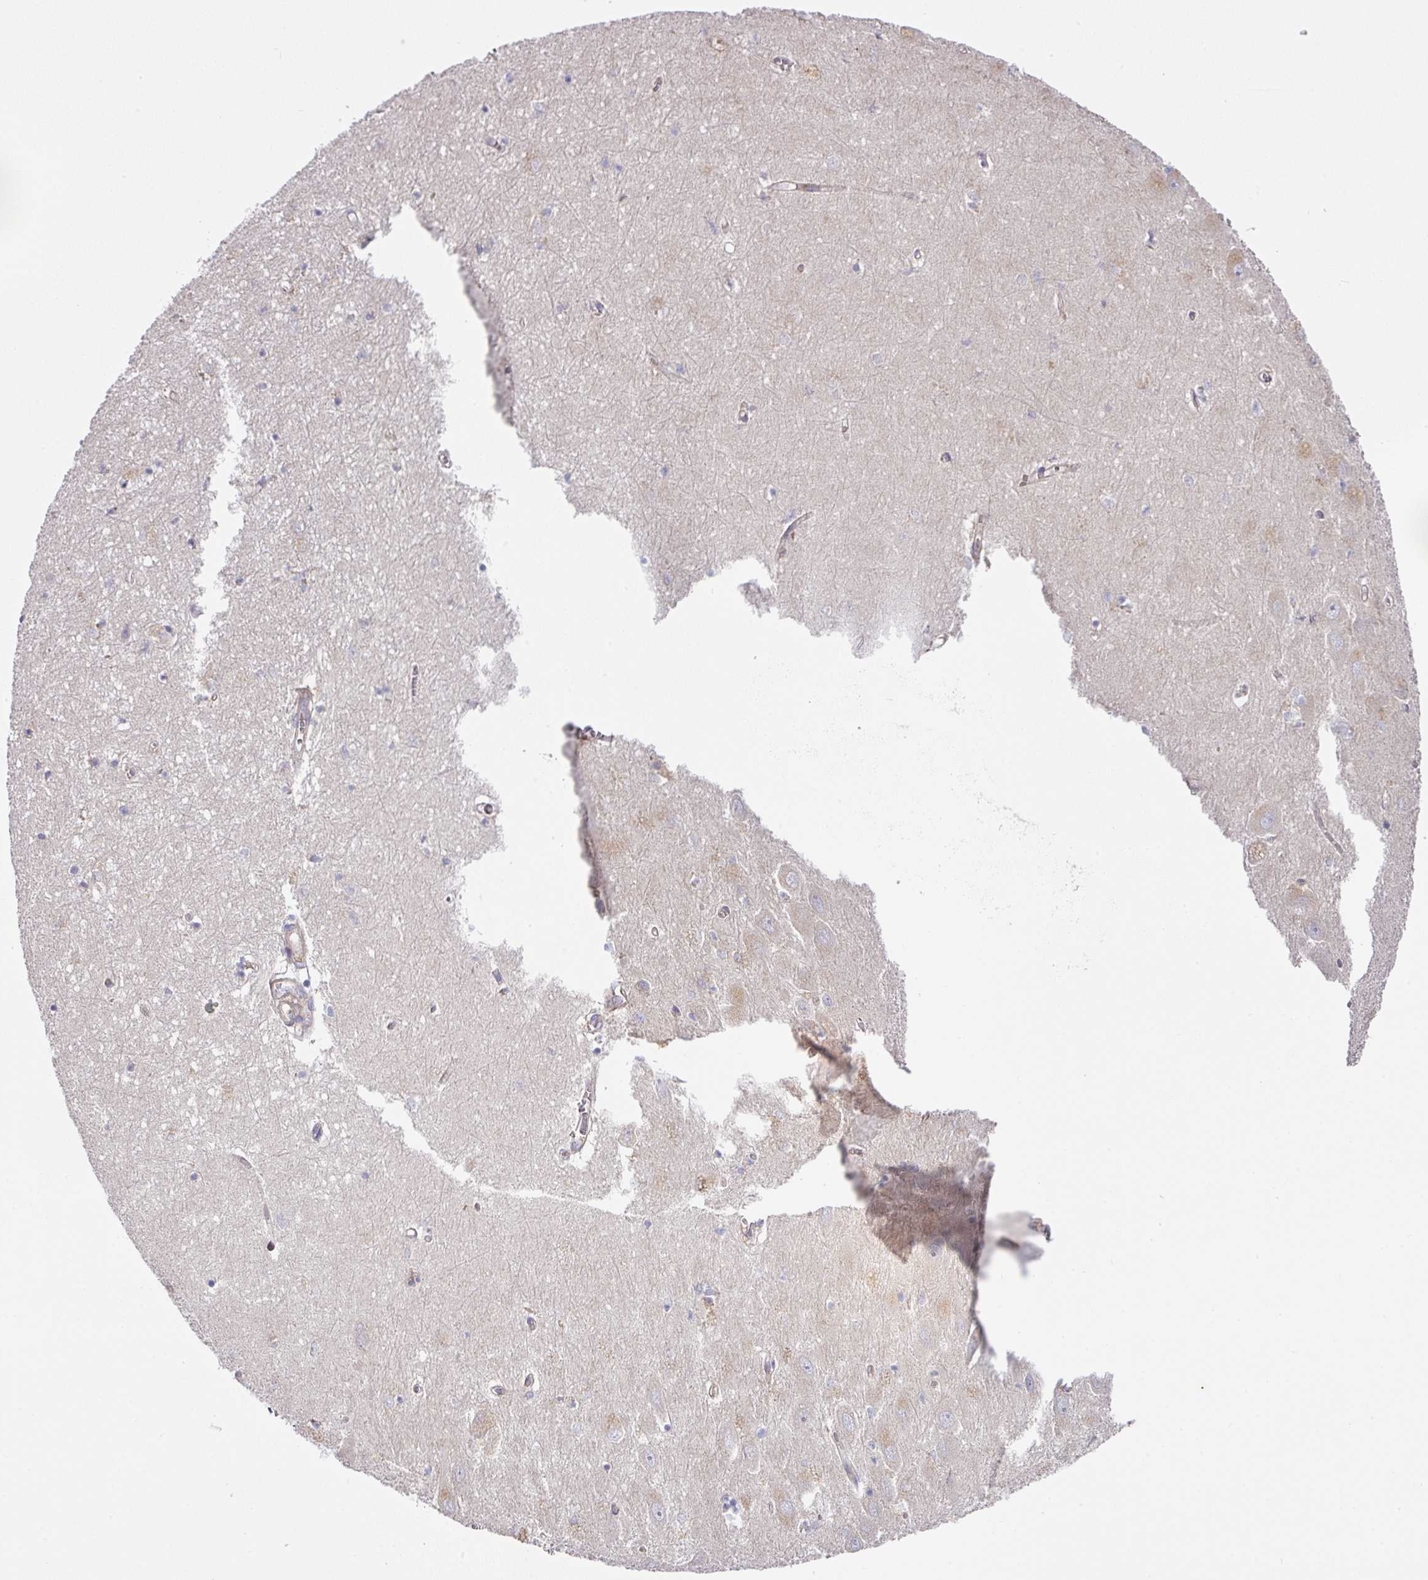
{"staining": {"intensity": "negative", "quantity": "none", "location": "none"}, "tissue": "hippocampus", "cell_type": "Glial cells", "image_type": "normal", "snomed": [{"axis": "morphology", "description": "Normal tissue, NOS"}, {"axis": "topography", "description": "Hippocampus"}], "caption": "This is a micrograph of immunohistochemistry staining of unremarkable hippocampus, which shows no staining in glial cells. (DAB (3,3'-diaminobenzidine) IHC visualized using brightfield microscopy, high magnification).", "gene": "STK35", "patient": {"sex": "female", "age": 64}}